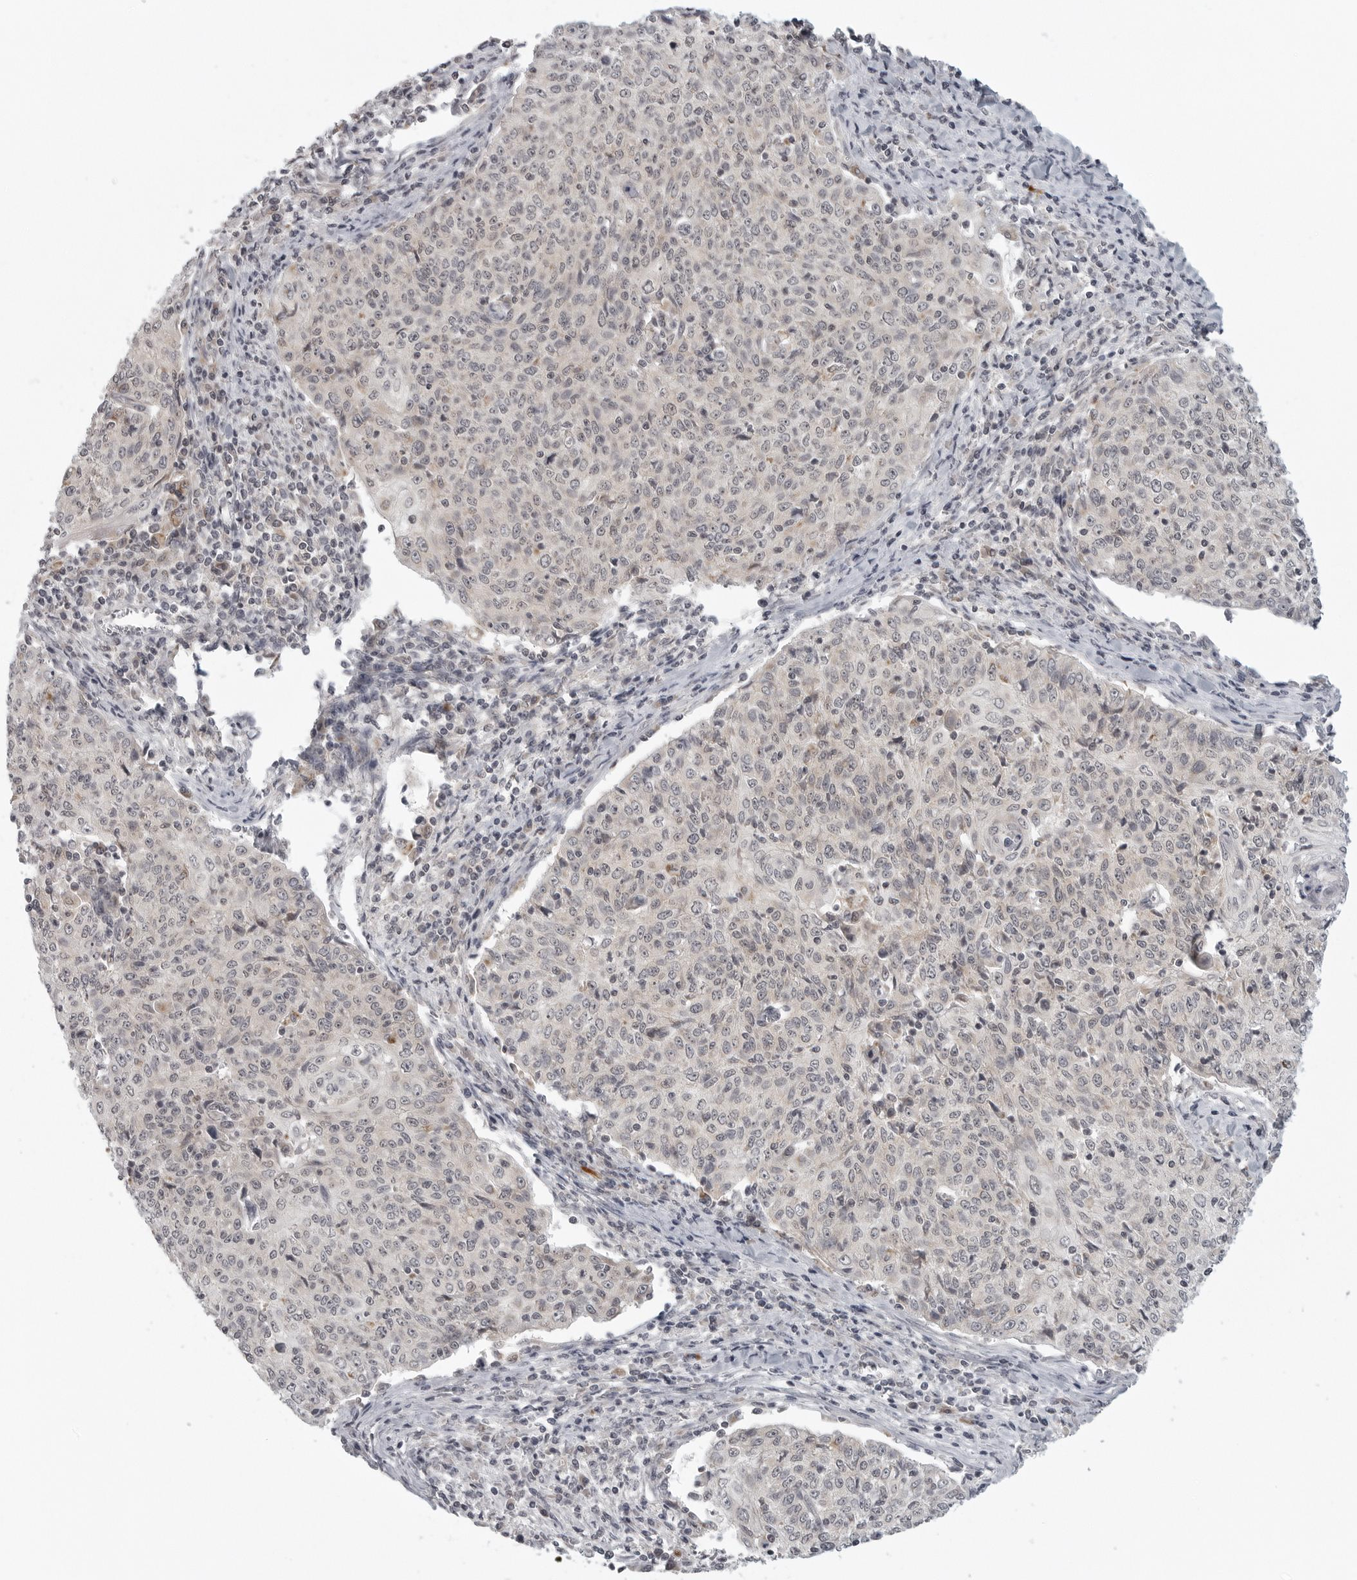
{"staining": {"intensity": "negative", "quantity": "none", "location": "none"}, "tissue": "cervical cancer", "cell_type": "Tumor cells", "image_type": "cancer", "snomed": [{"axis": "morphology", "description": "Squamous cell carcinoma, NOS"}, {"axis": "topography", "description": "Cervix"}], "caption": "IHC histopathology image of cervical squamous cell carcinoma stained for a protein (brown), which reveals no expression in tumor cells. Nuclei are stained in blue.", "gene": "TUT4", "patient": {"sex": "female", "age": 48}}